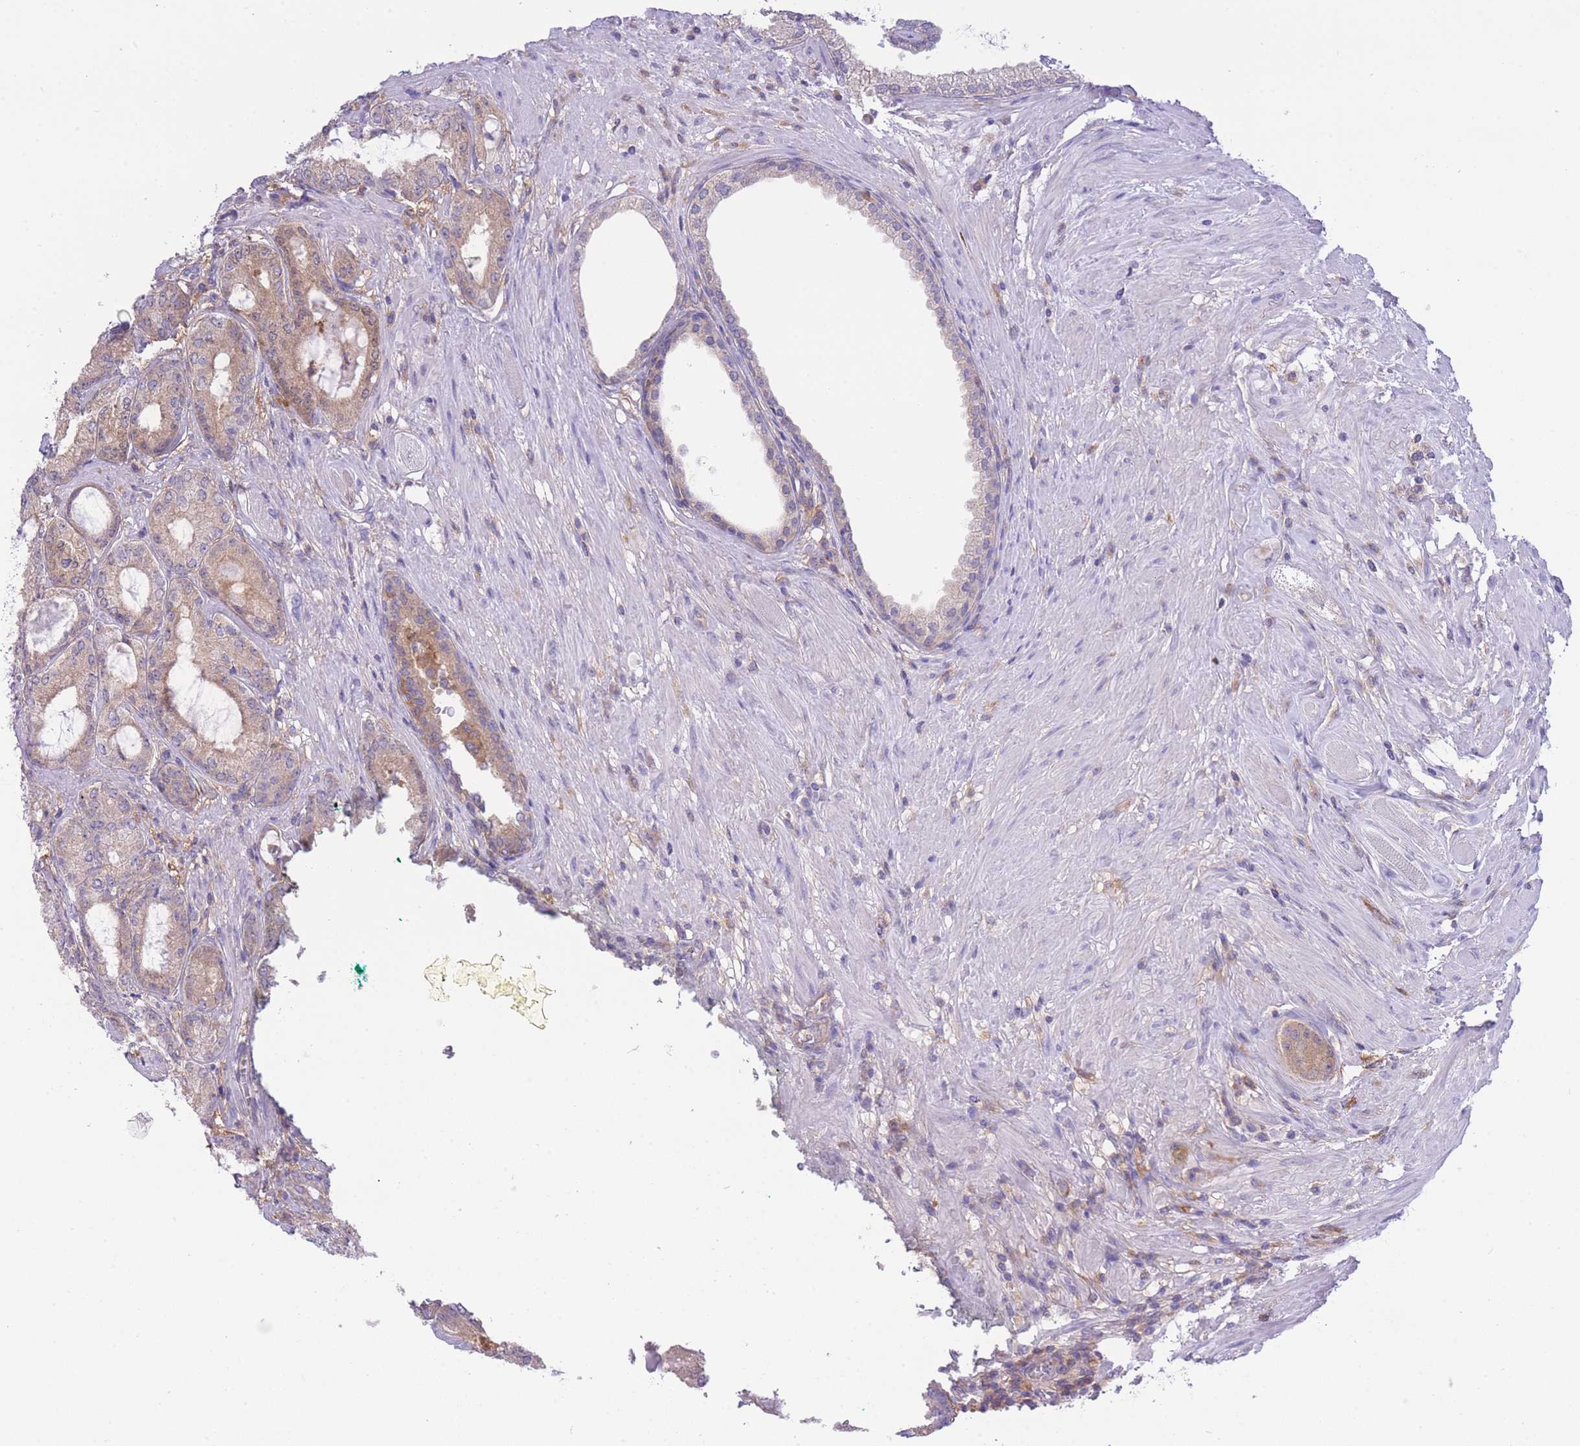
{"staining": {"intensity": "weak", "quantity": ">75%", "location": "cytoplasmic/membranous"}, "tissue": "prostate cancer", "cell_type": "Tumor cells", "image_type": "cancer", "snomed": [{"axis": "morphology", "description": "Adenocarcinoma, High grade"}, {"axis": "topography", "description": "Prostate"}], "caption": "Protein expression by IHC displays weak cytoplasmic/membranous staining in approximately >75% of tumor cells in prostate cancer (adenocarcinoma (high-grade)).", "gene": "NAMPT", "patient": {"sex": "male", "age": 71}}